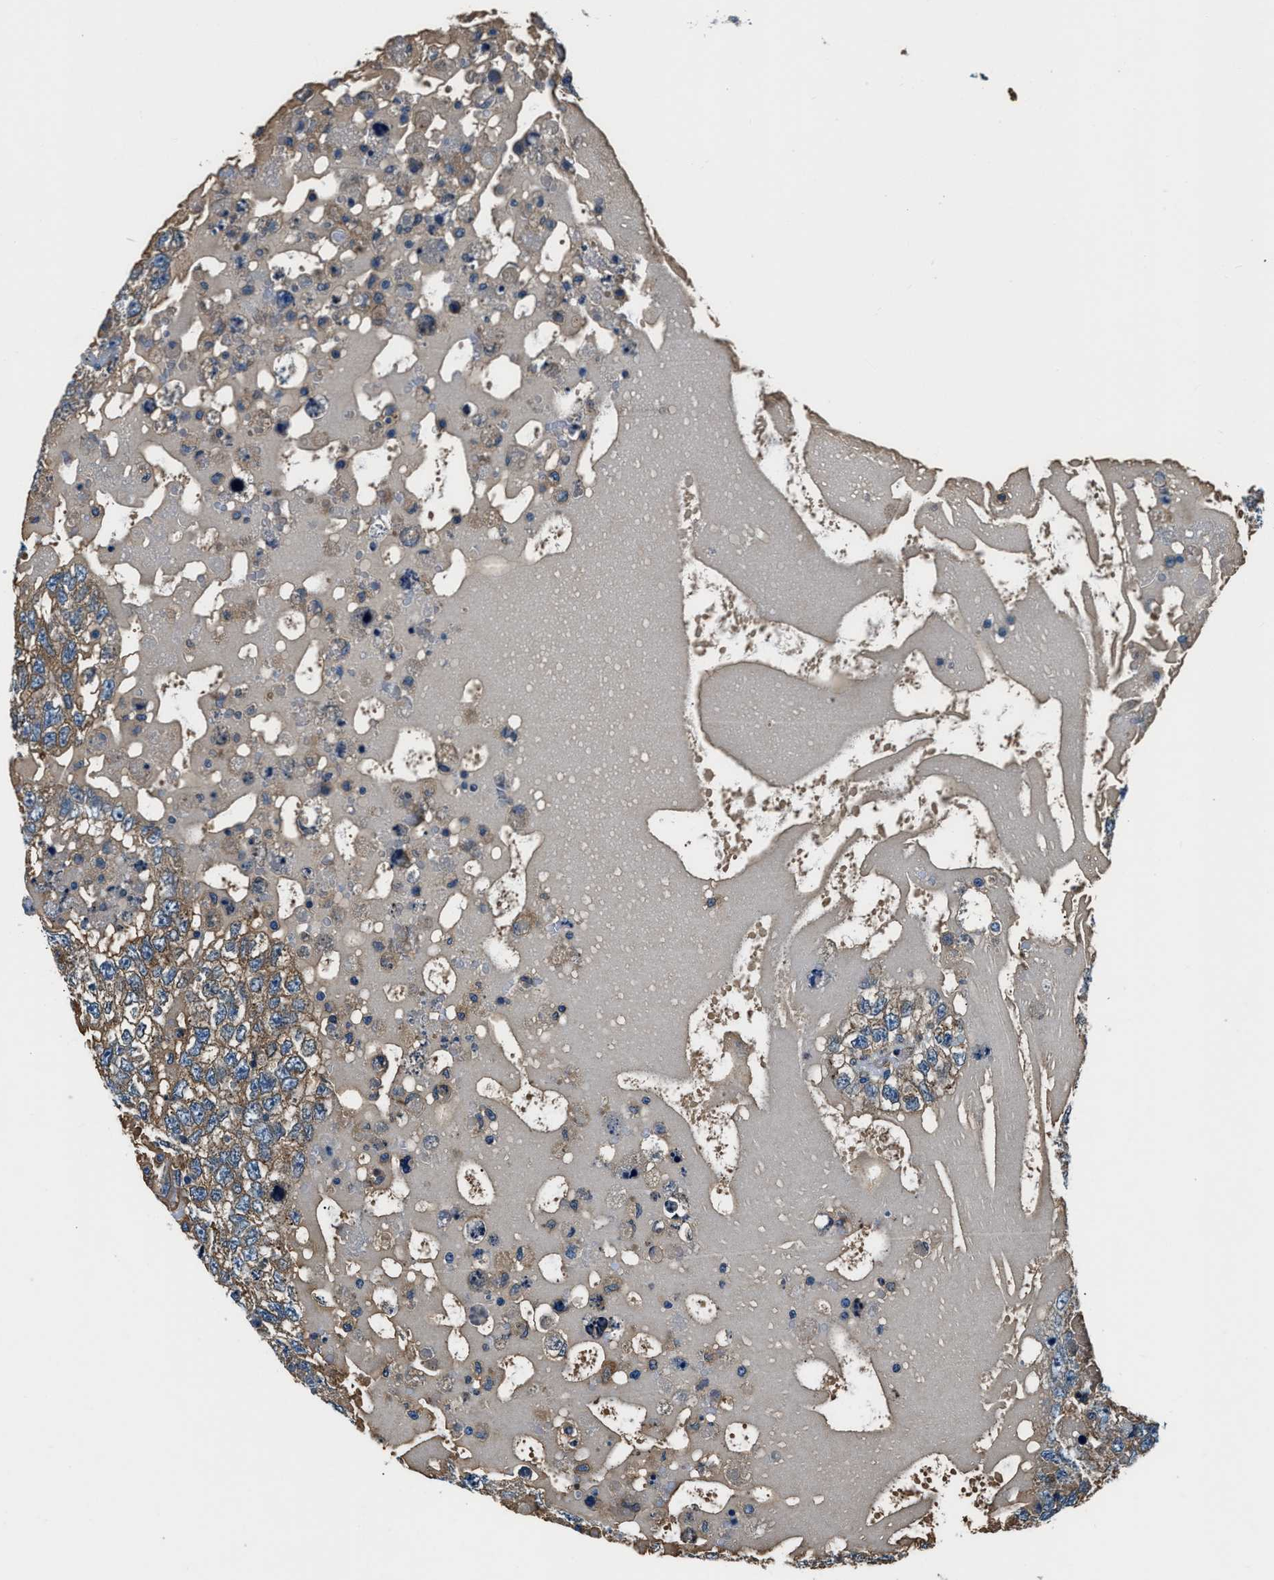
{"staining": {"intensity": "moderate", "quantity": ">75%", "location": "cytoplasmic/membranous"}, "tissue": "testis cancer", "cell_type": "Tumor cells", "image_type": "cancer", "snomed": [{"axis": "morphology", "description": "Carcinoma, Embryonal, NOS"}, {"axis": "topography", "description": "Testis"}], "caption": "Tumor cells demonstrate medium levels of moderate cytoplasmic/membranous expression in about >75% of cells in human testis cancer.", "gene": "EEA1", "patient": {"sex": "male", "age": 36}}